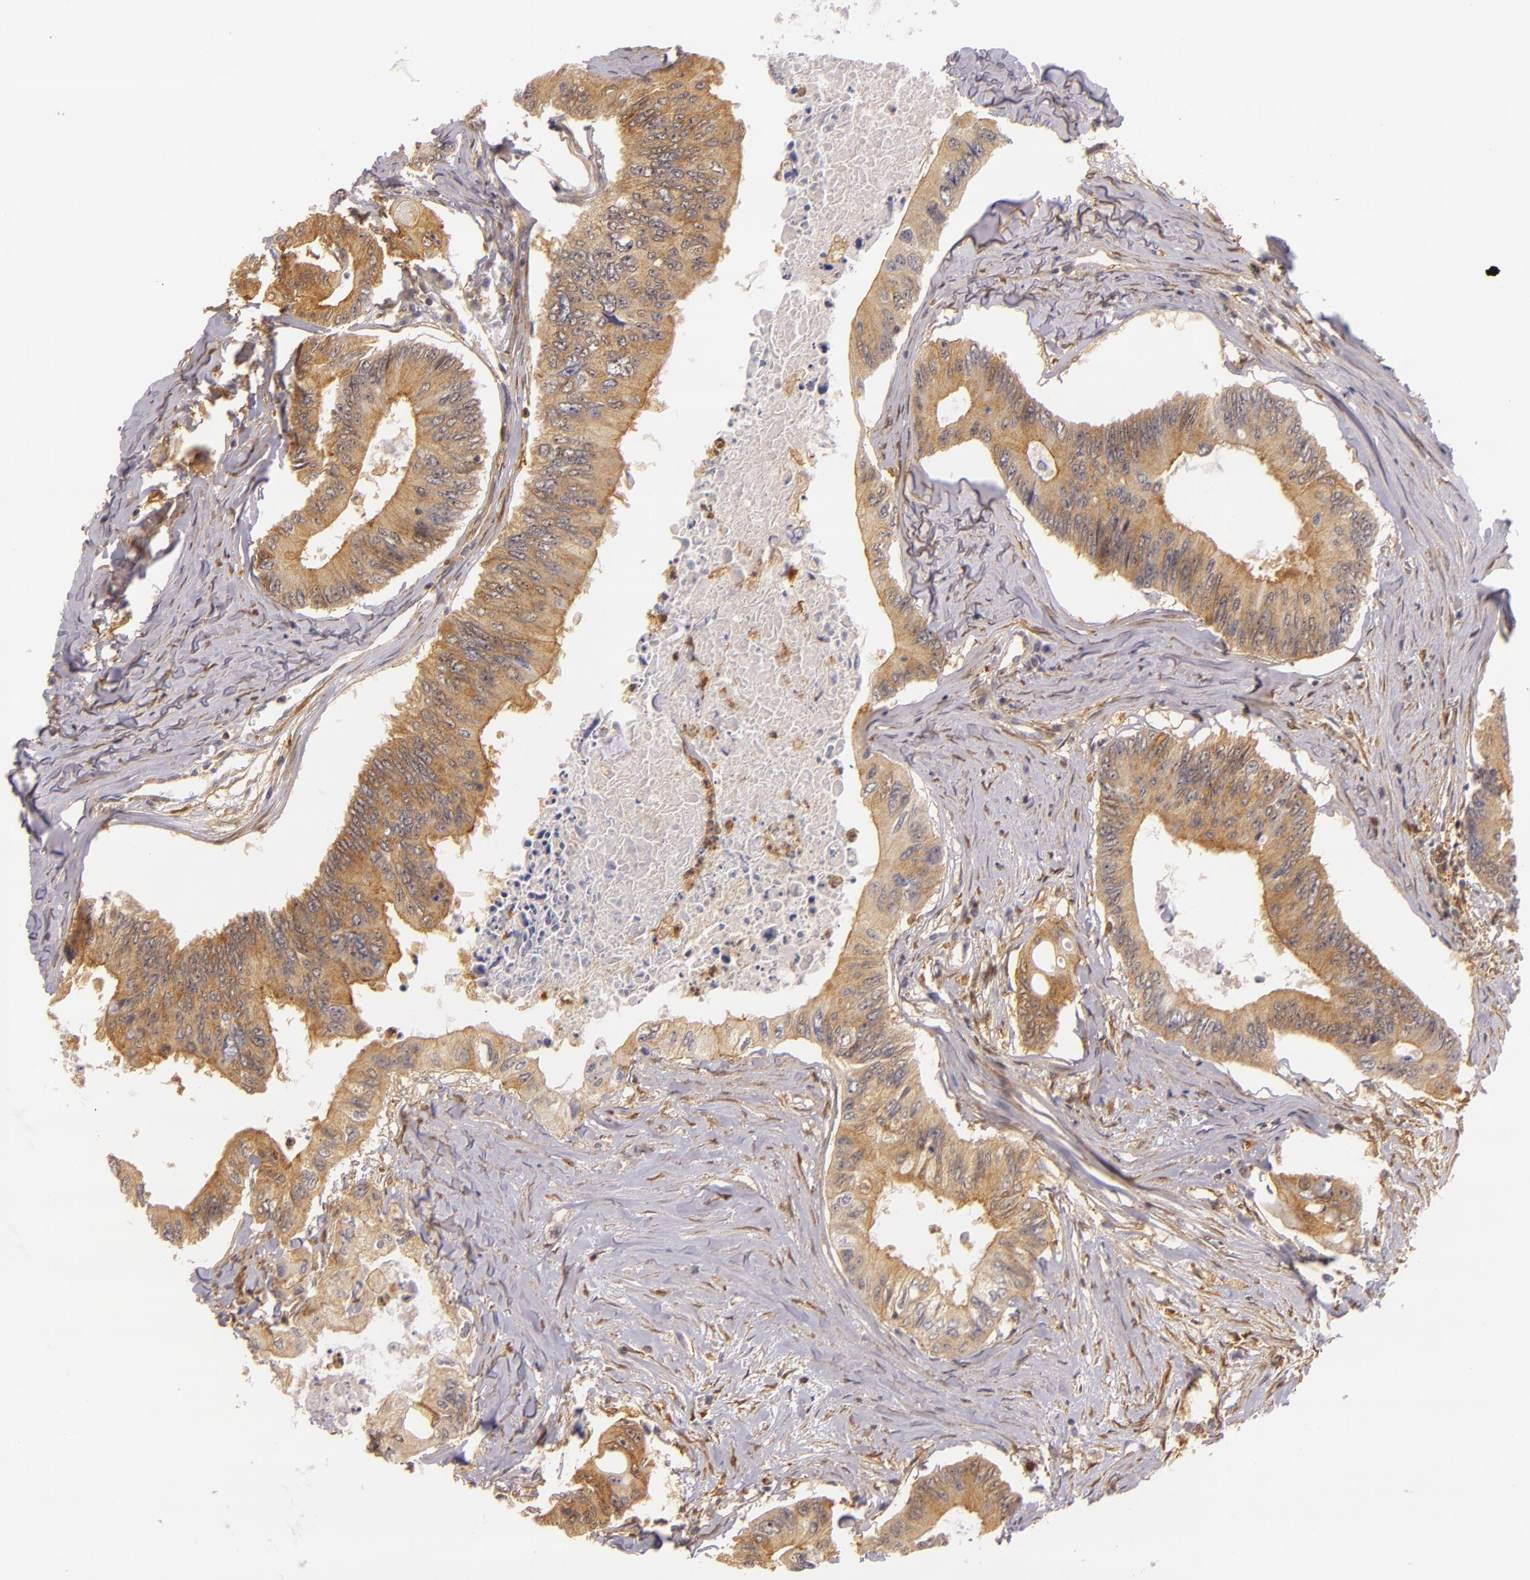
{"staining": {"intensity": "moderate", "quantity": ">75%", "location": "cytoplasmic/membranous"}, "tissue": "colorectal cancer", "cell_type": "Tumor cells", "image_type": "cancer", "snomed": [{"axis": "morphology", "description": "Adenocarcinoma, NOS"}, {"axis": "topography", "description": "Colon"}], "caption": "Human colorectal adenocarcinoma stained for a protein (brown) reveals moderate cytoplasmic/membranous positive positivity in about >75% of tumor cells.", "gene": "TOM1", "patient": {"sex": "male", "age": 65}}